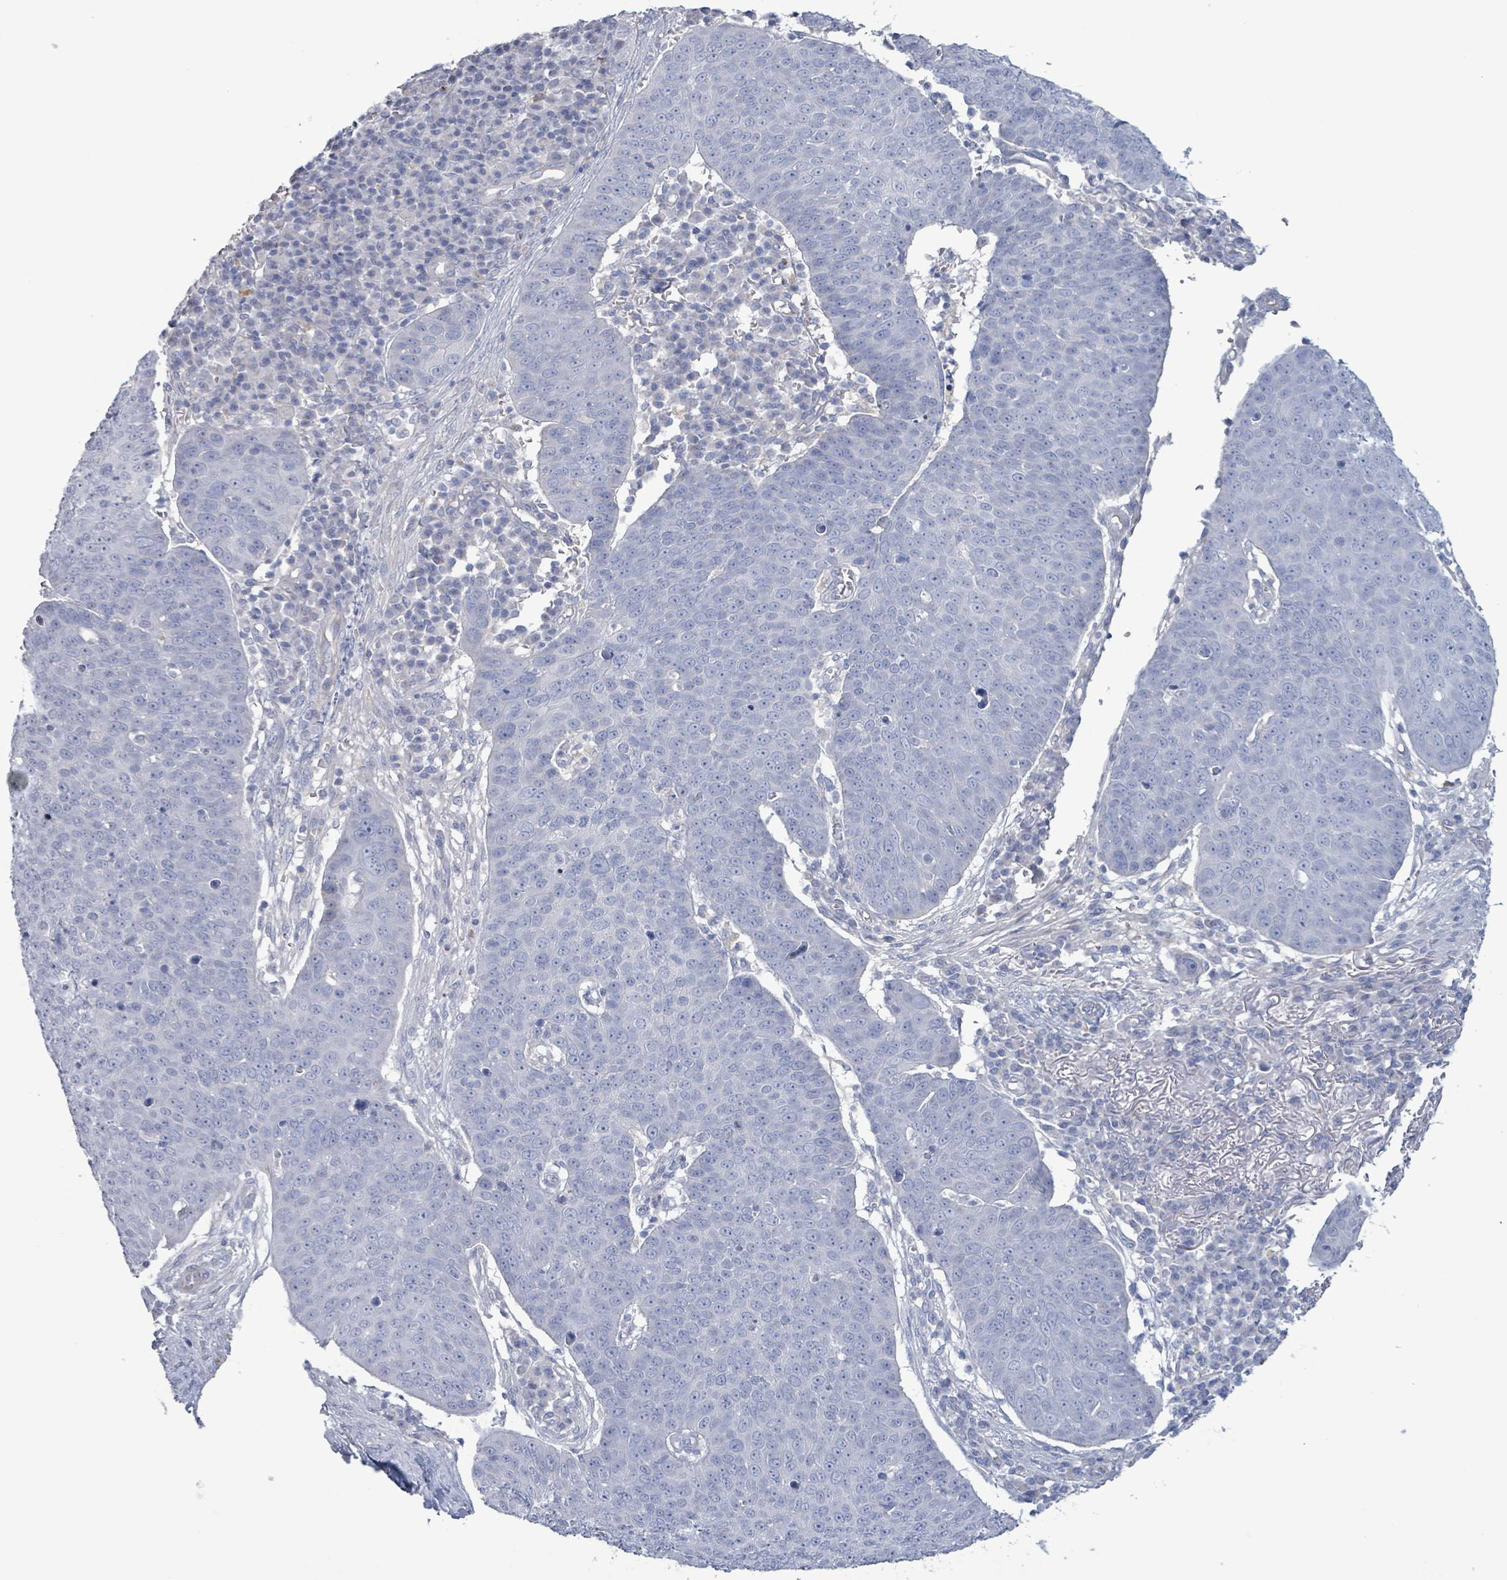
{"staining": {"intensity": "negative", "quantity": "none", "location": "none"}, "tissue": "skin cancer", "cell_type": "Tumor cells", "image_type": "cancer", "snomed": [{"axis": "morphology", "description": "Squamous cell carcinoma, NOS"}, {"axis": "topography", "description": "Skin"}], "caption": "A high-resolution micrograph shows immunohistochemistry staining of skin cancer (squamous cell carcinoma), which reveals no significant expression in tumor cells.", "gene": "PKLR", "patient": {"sex": "male", "age": 71}}